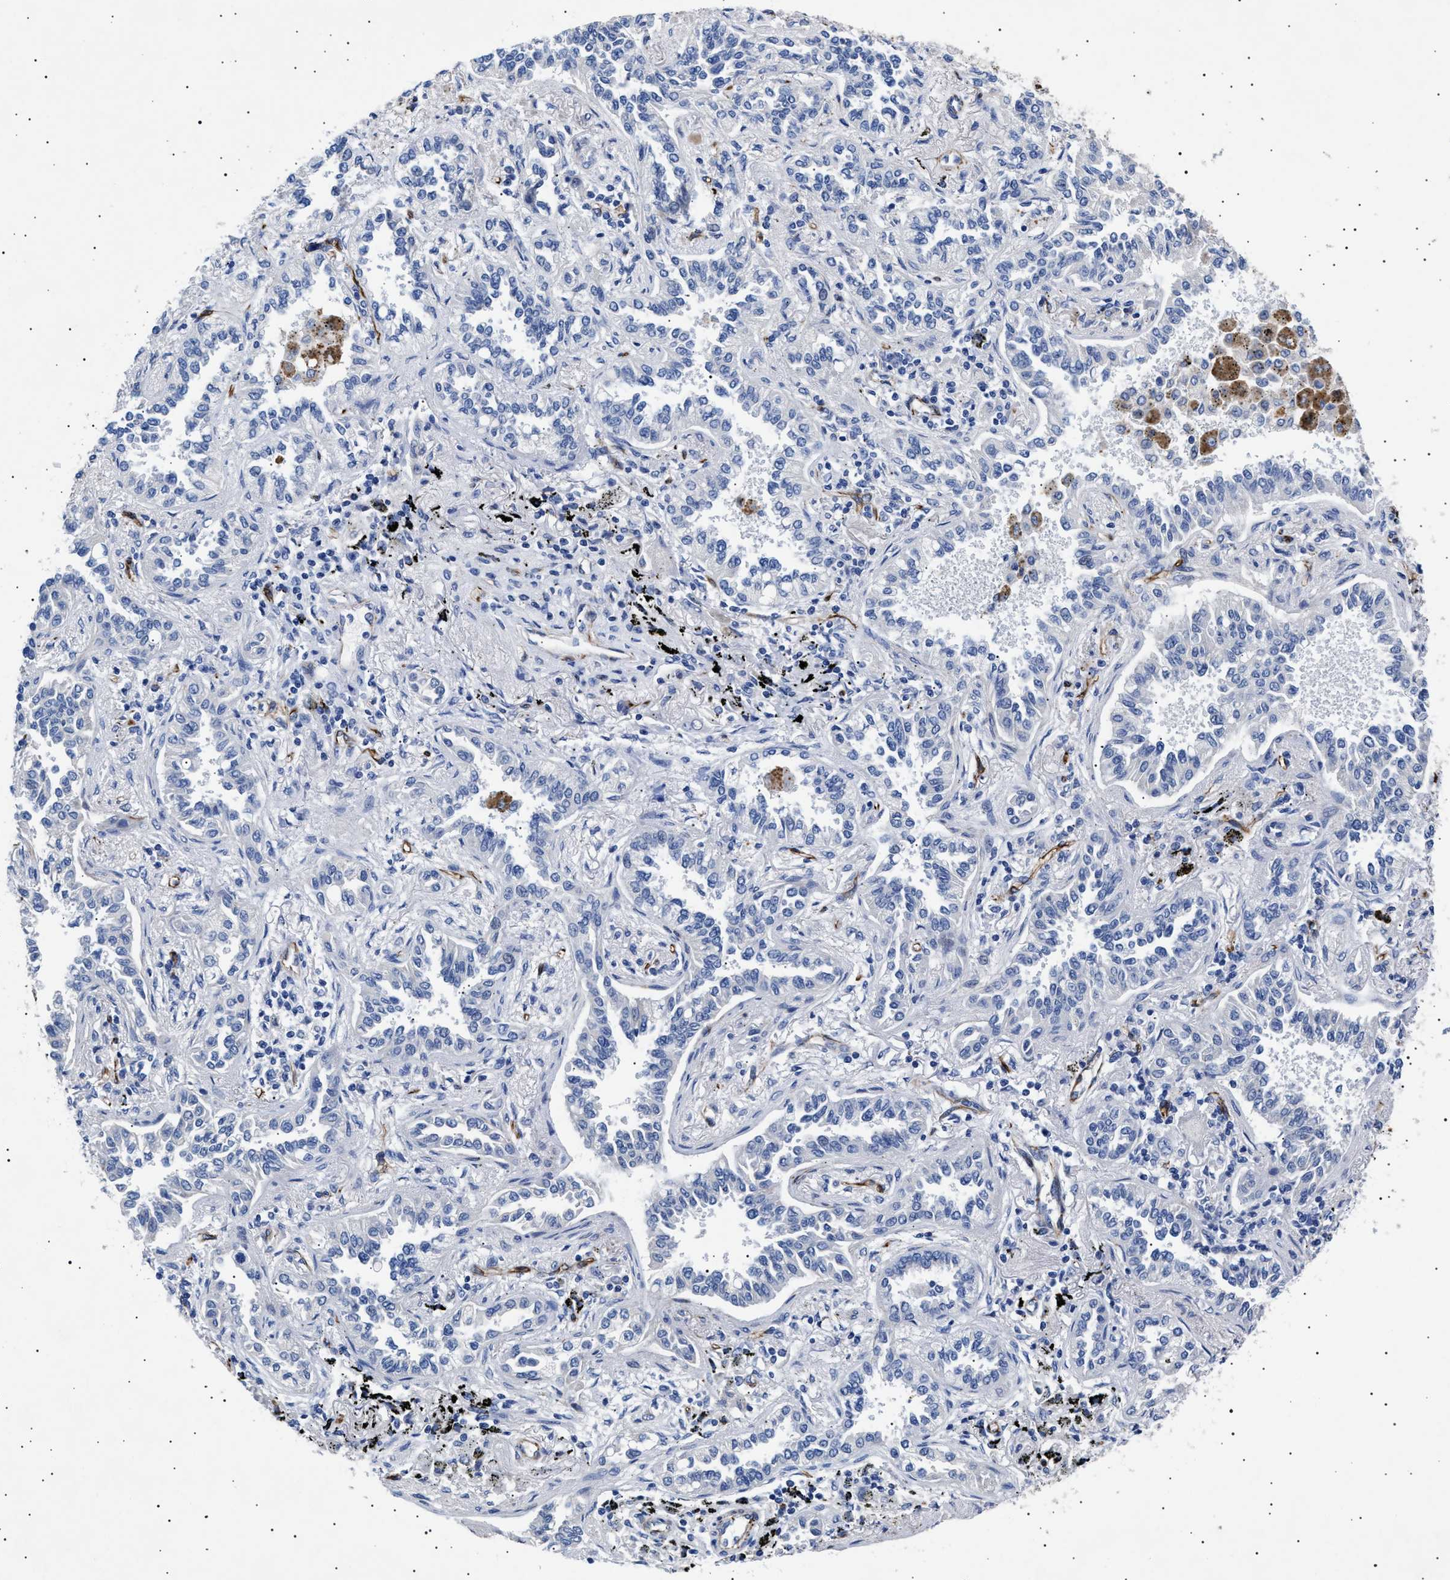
{"staining": {"intensity": "negative", "quantity": "none", "location": "none"}, "tissue": "lung cancer", "cell_type": "Tumor cells", "image_type": "cancer", "snomed": [{"axis": "morphology", "description": "Normal tissue, NOS"}, {"axis": "morphology", "description": "Adenocarcinoma, NOS"}, {"axis": "topography", "description": "Lung"}], "caption": "IHC of lung cancer reveals no staining in tumor cells.", "gene": "OLFML2A", "patient": {"sex": "male", "age": 59}}